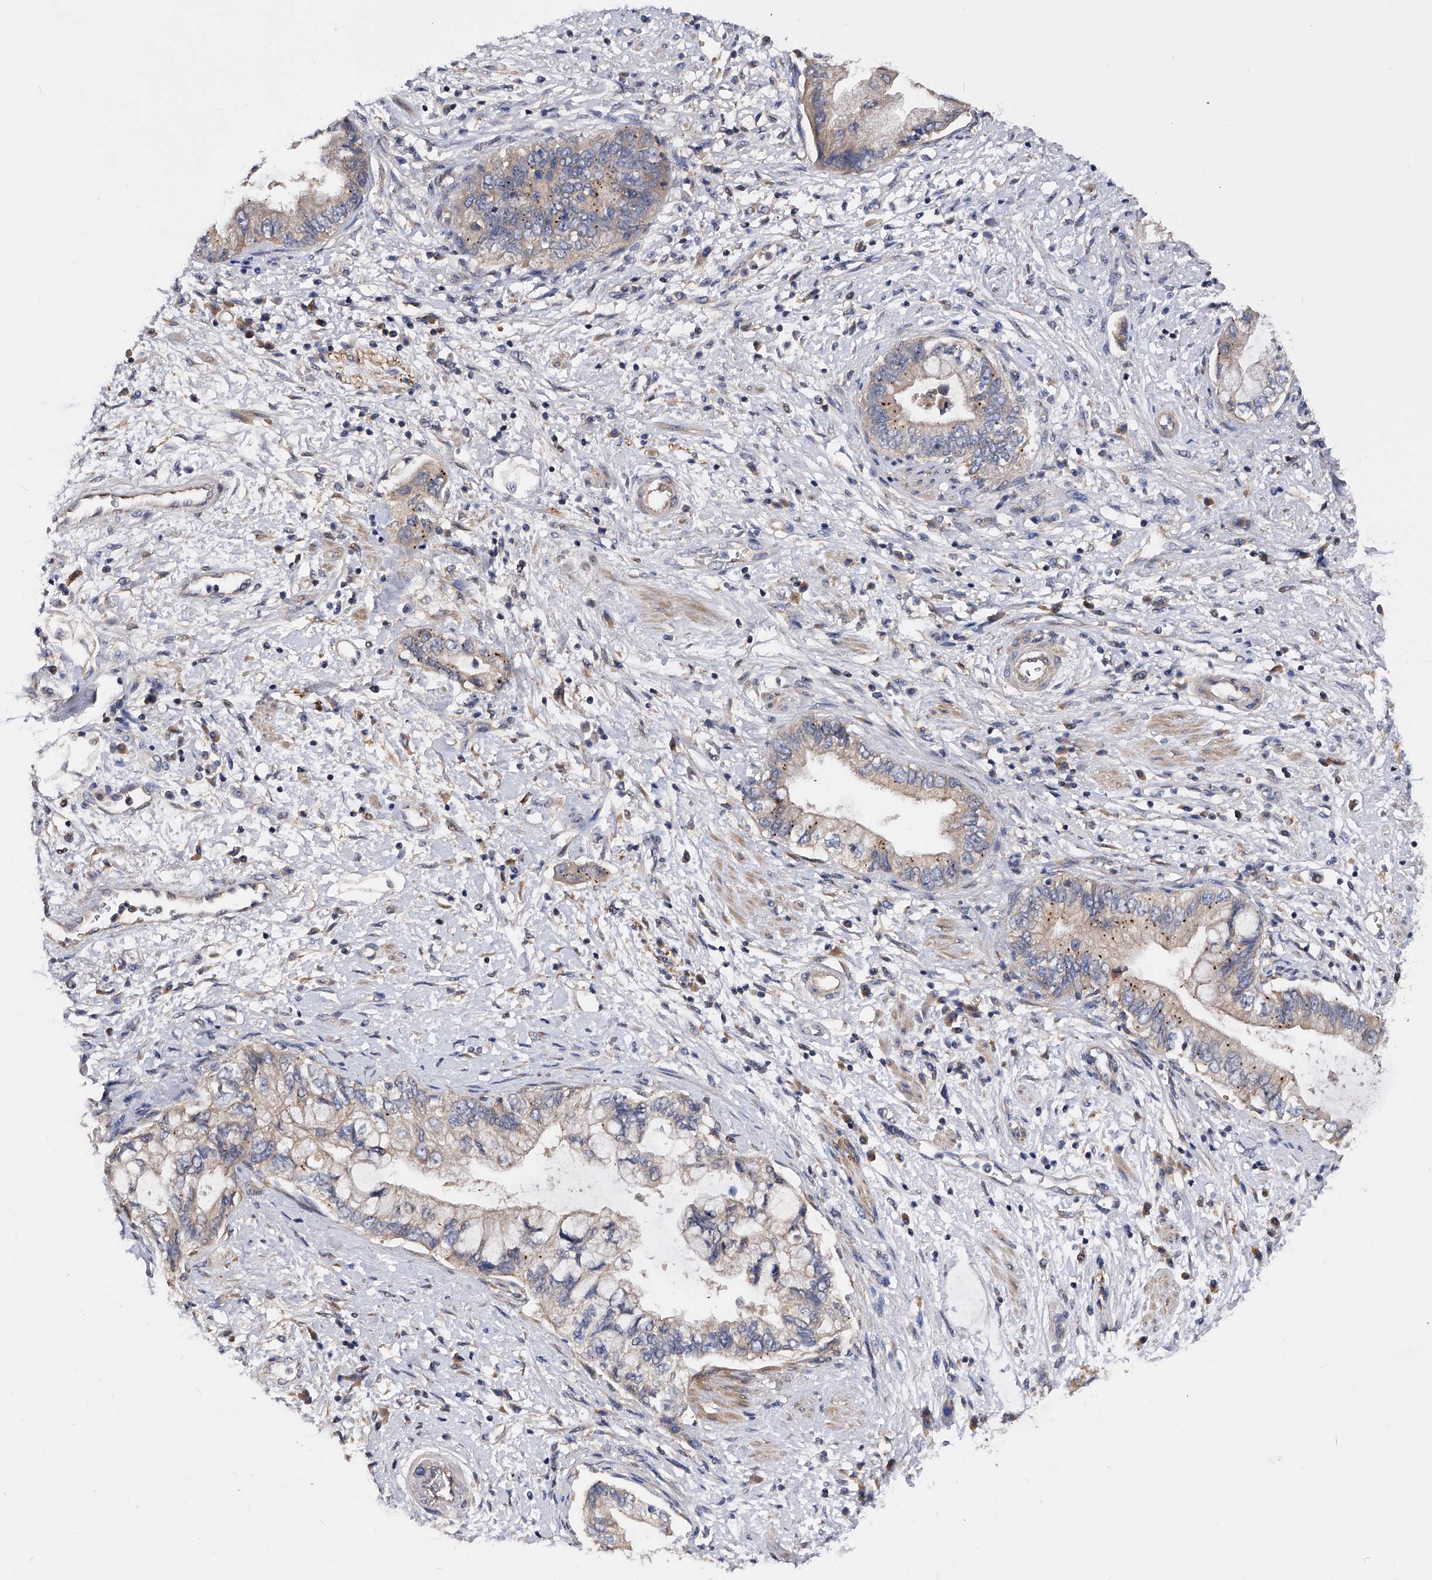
{"staining": {"intensity": "weak", "quantity": "<25%", "location": "cytoplasmic/membranous"}, "tissue": "pancreatic cancer", "cell_type": "Tumor cells", "image_type": "cancer", "snomed": [{"axis": "morphology", "description": "Adenocarcinoma, NOS"}, {"axis": "topography", "description": "Pancreas"}], "caption": "Protein analysis of adenocarcinoma (pancreatic) displays no significant expression in tumor cells. (Brightfield microscopy of DAB immunohistochemistry at high magnification).", "gene": "ARL4C", "patient": {"sex": "female", "age": 73}}